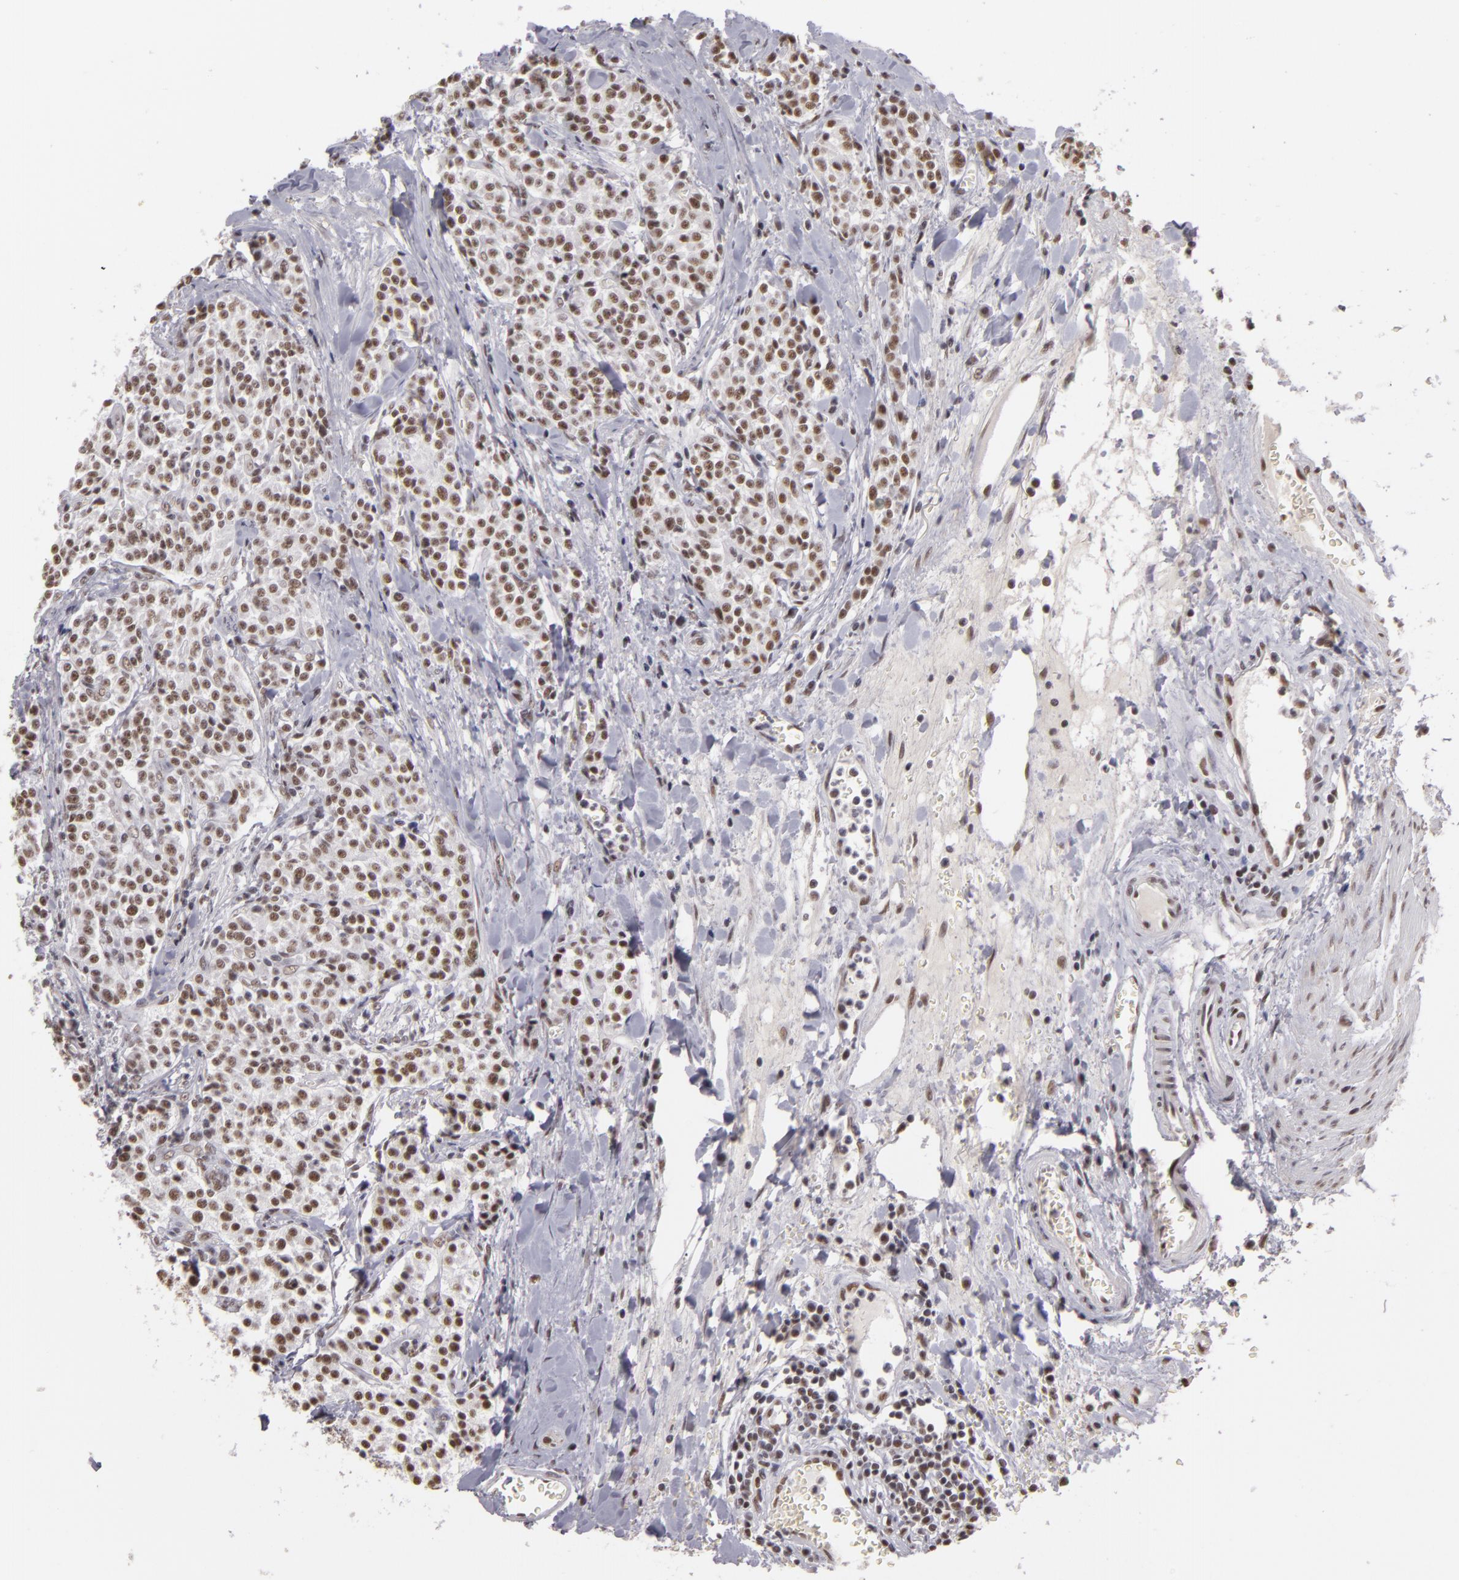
{"staining": {"intensity": "weak", "quantity": ">75%", "location": "nuclear"}, "tissue": "carcinoid", "cell_type": "Tumor cells", "image_type": "cancer", "snomed": [{"axis": "morphology", "description": "Carcinoid, malignant, NOS"}, {"axis": "topography", "description": "Stomach"}], "caption": "Approximately >75% of tumor cells in human carcinoid display weak nuclear protein expression as visualized by brown immunohistochemical staining.", "gene": "INTS6", "patient": {"sex": "female", "age": 76}}